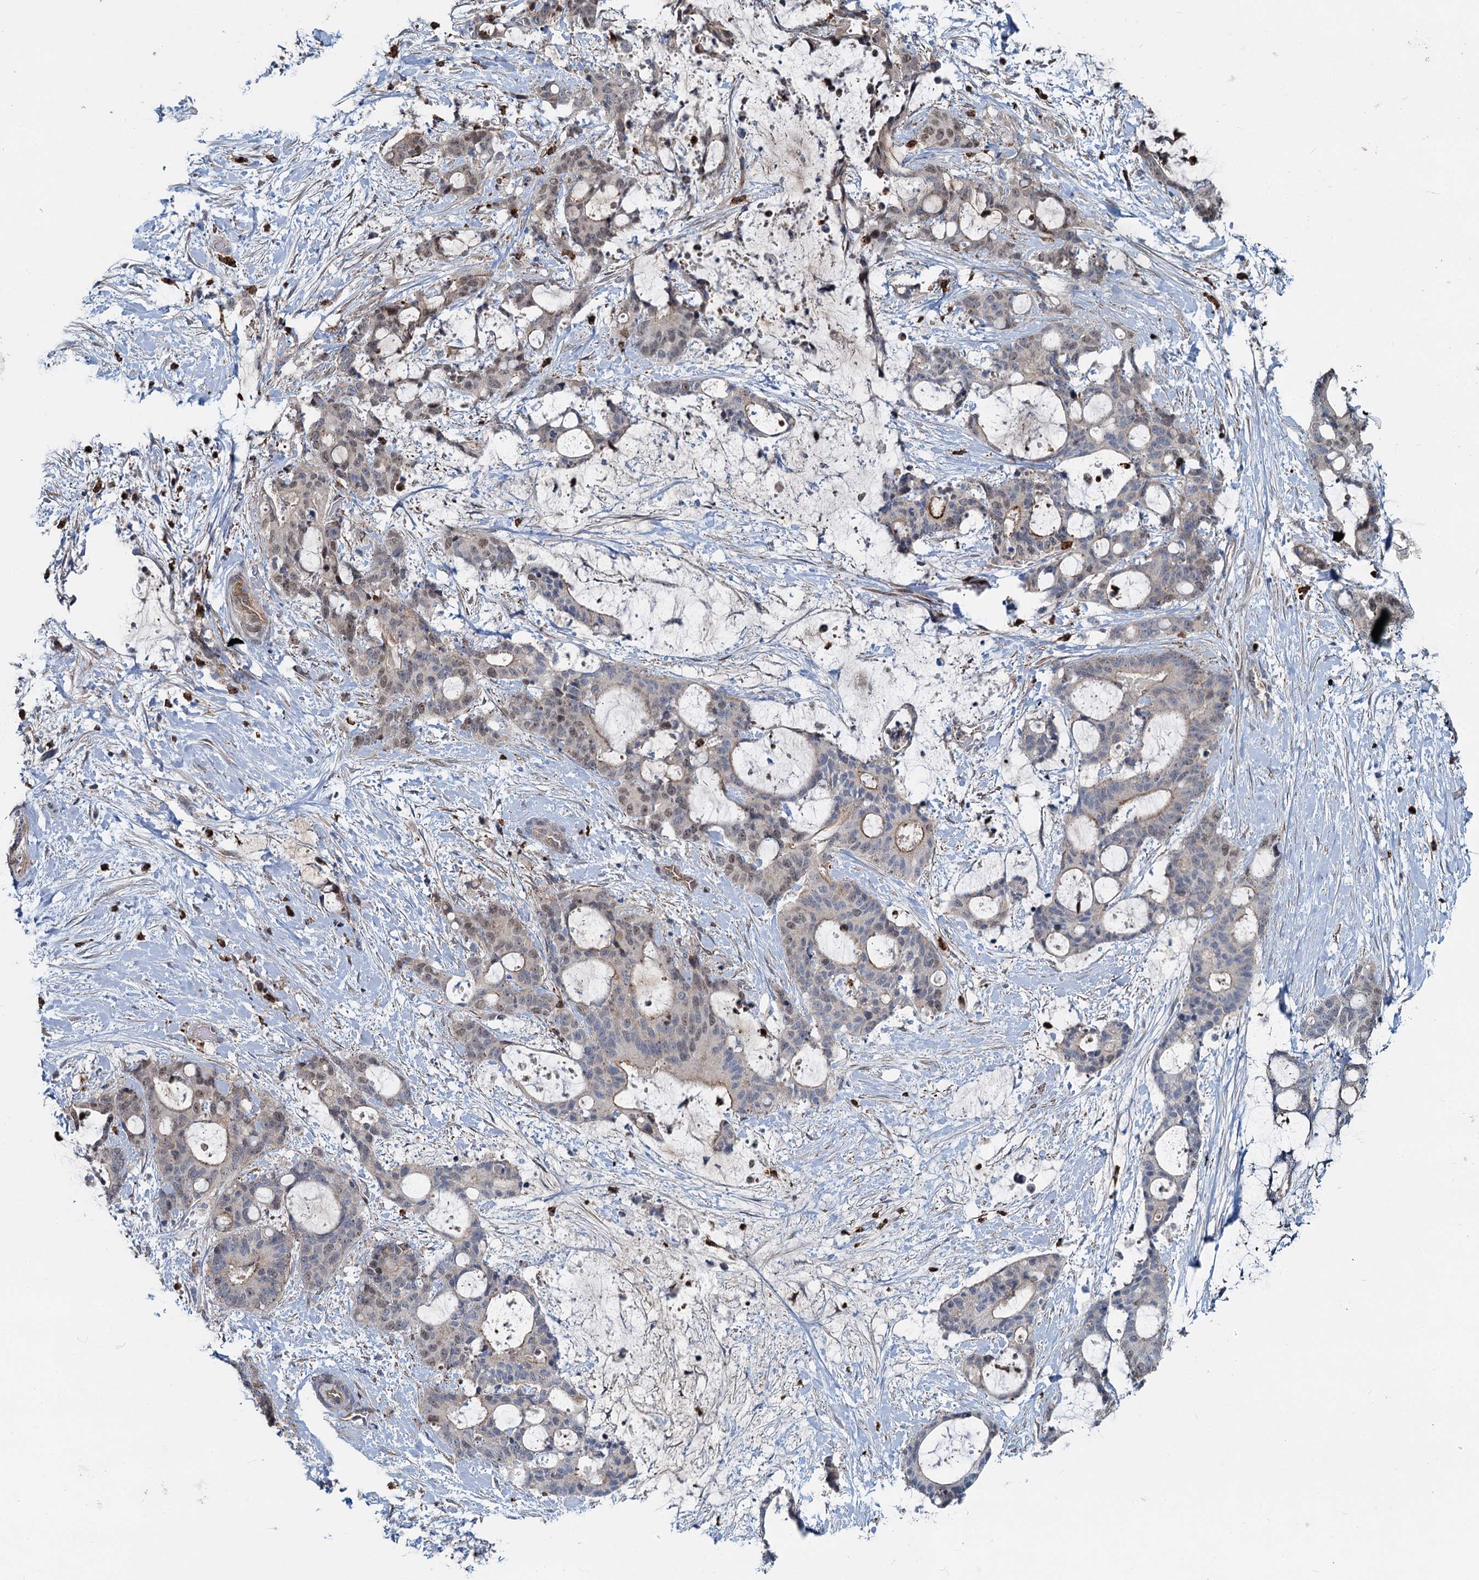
{"staining": {"intensity": "weak", "quantity": "<25%", "location": "nuclear"}, "tissue": "liver cancer", "cell_type": "Tumor cells", "image_type": "cancer", "snomed": [{"axis": "morphology", "description": "Normal tissue, NOS"}, {"axis": "morphology", "description": "Cholangiocarcinoma"}, {"axis": "topography", "description": "Liver"}, {"axis": "topography", "description": "Peripheral nerve tissue"}], "caption": "This histopathology image is of cholangiocarcinoma (liver) stained with immunohistochemistry (IHC) to label a protein in brown with the nuclei are counter-stained blue. There is no staining in tumor cells.", "gene": "ADCY2", "patient": {"sex": "female", "age": 73}}